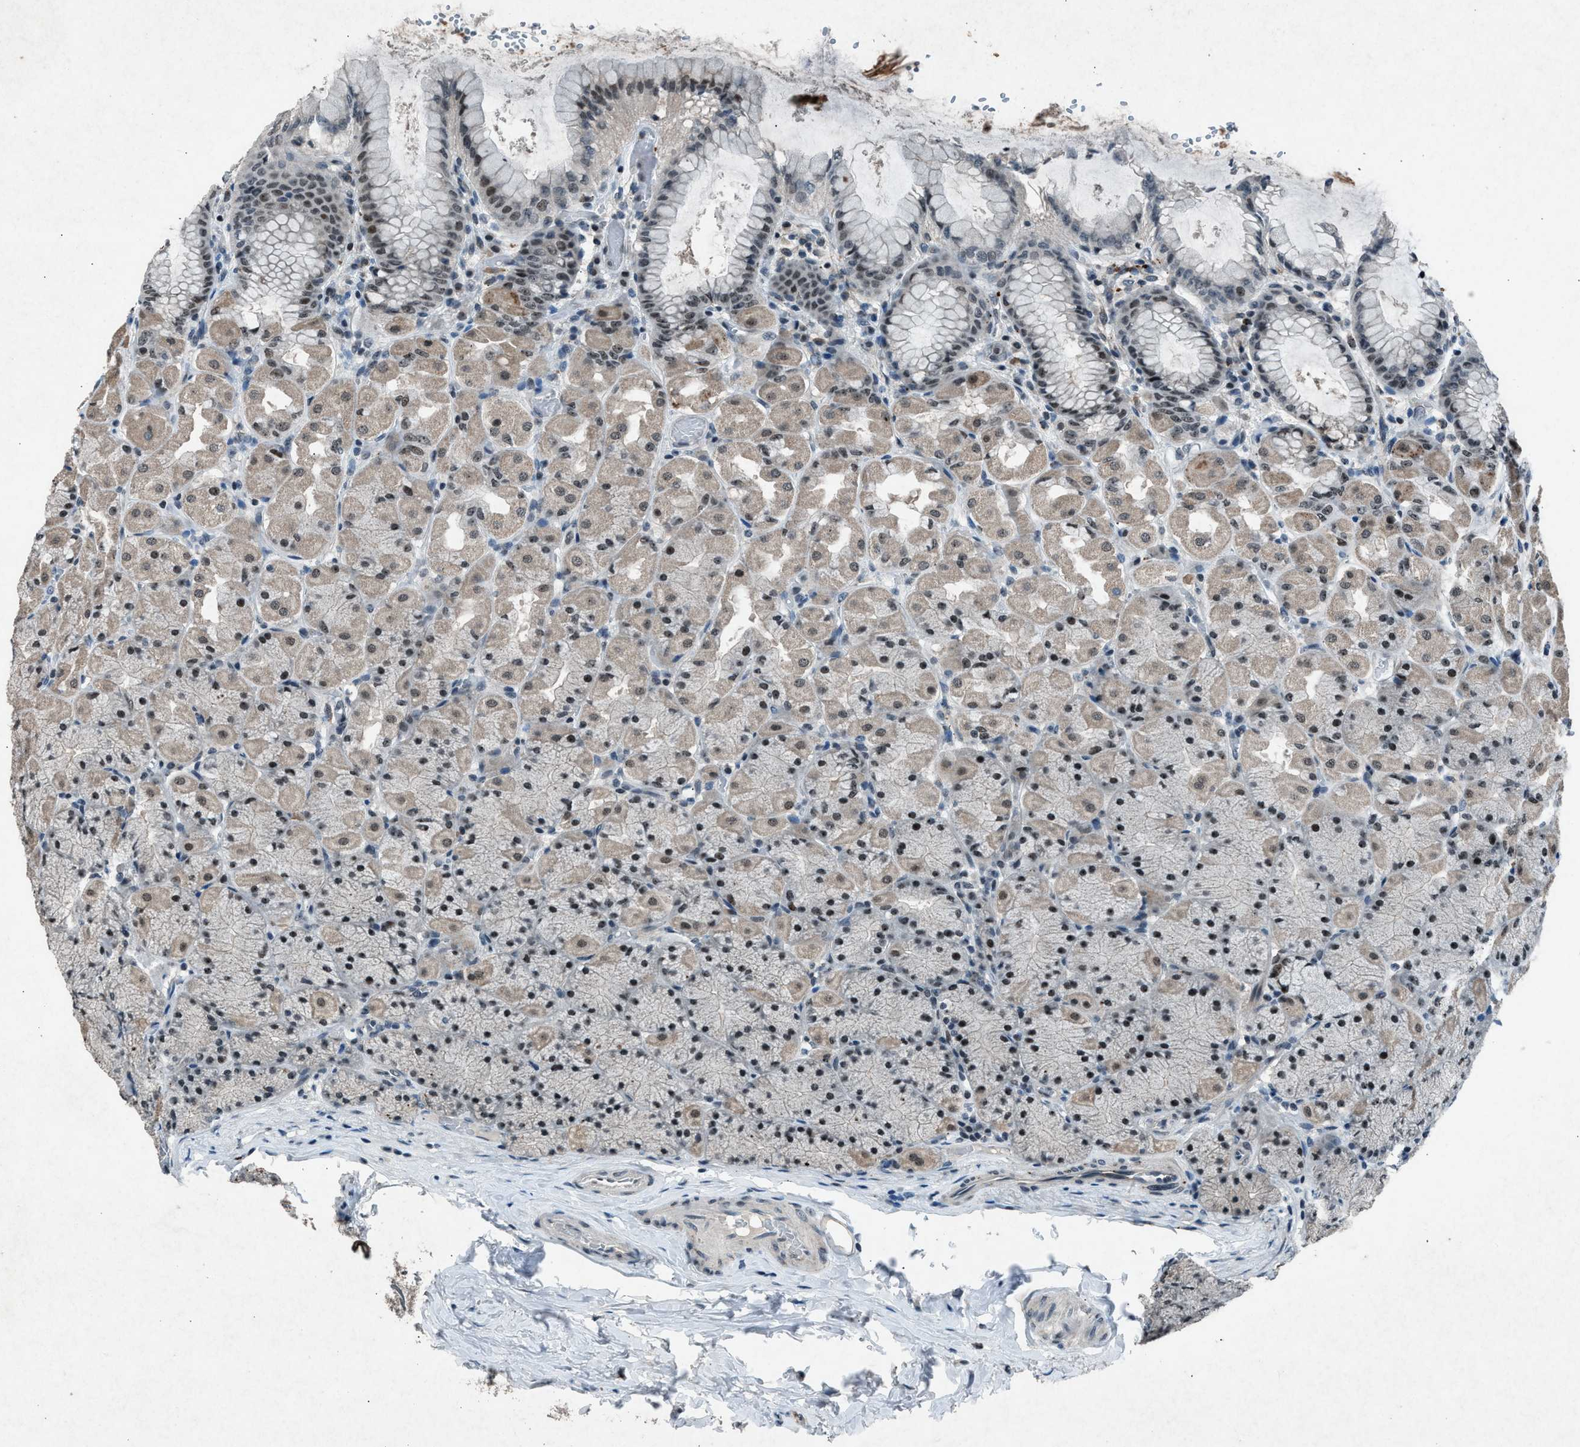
{"staining": {"intensity": "moderate", "quantity": ">75%", "location": "cytoplasmic/membranous,nuclear"}, "tissue": "stomach", "cell_type": "Glandular cells", "image_type": "normal", "snomed": [{"axis": "morphology", "description": "Normal tissue, NOS"}, {"axis": "topography", "description": "Stomach, upper"}], "caption": "Immunohistochemistry (IHC) (DAB) staining of unremarkable stomach displays moderate cytoplasmic/membranous,nuclear protein staining in approximately >75% of glandular cells. The protein of interest is stained brown, and the nuclei are stained in blue (DAB IHC with brightfield microscopy, high magnification).", "gene": "ADCY1", "patient": {"sex": "female", "age": 56}}